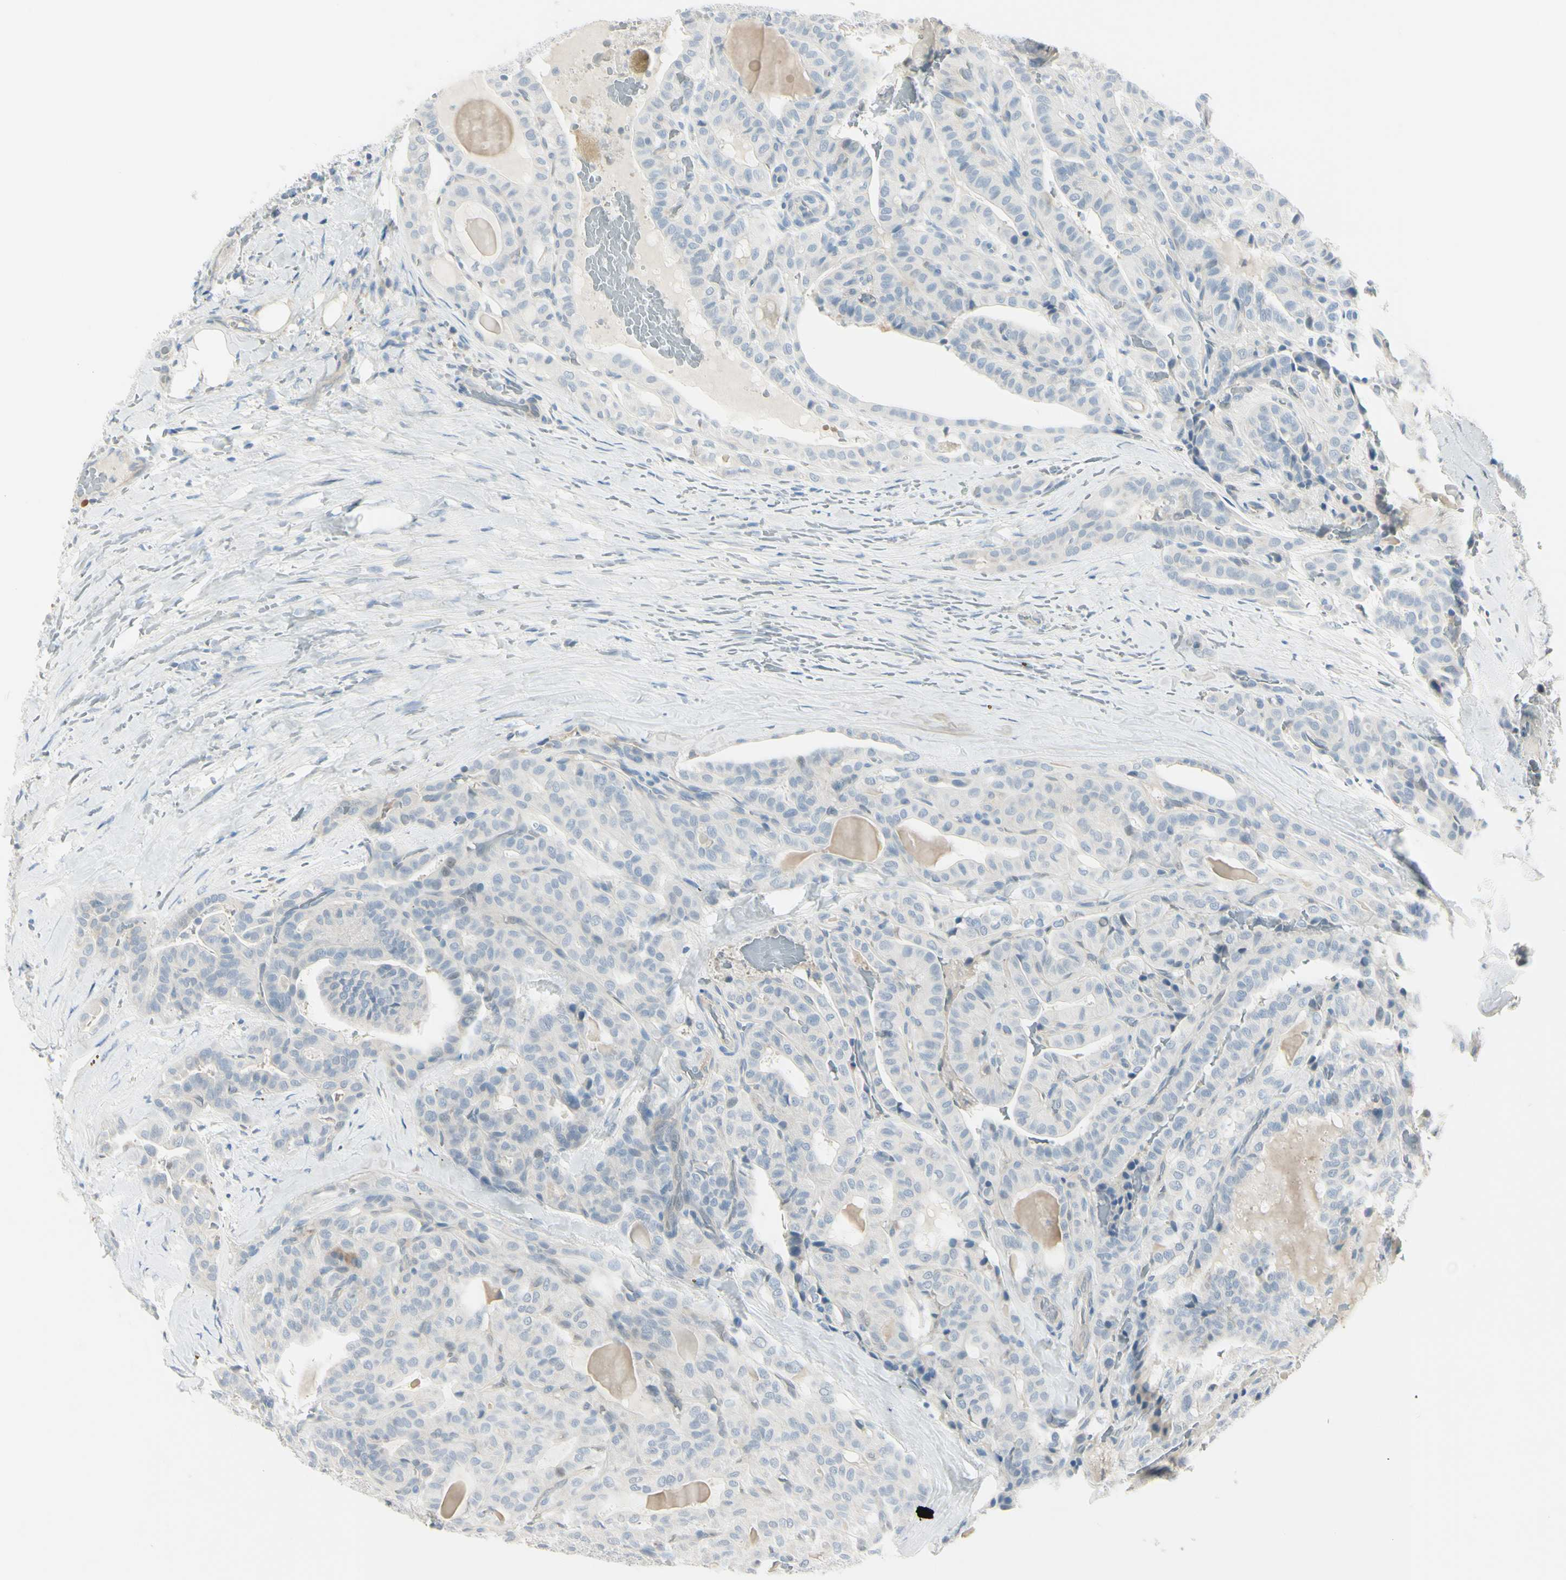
{"staining": {"intensity": "negative", "quantity": "none", "location": "none"}, "tissue": "thyroid cancer", "cell_type": "Tumor cells", "image_type": "cancer", "snomed": [{"axis": "morphology", "description": "Papillary adenocarcinoma, NOS"}, {"axis": "topography", "description": "Thyroid gland"}], "caption": "High power microscopy image of an immunohistochemistry histopathology image of papillary adenocarcinoma (thyroid), revealing no significant staining in tumor cells.", "gene": "ASB9", "patient": {"sex": "male", "age": 77}}